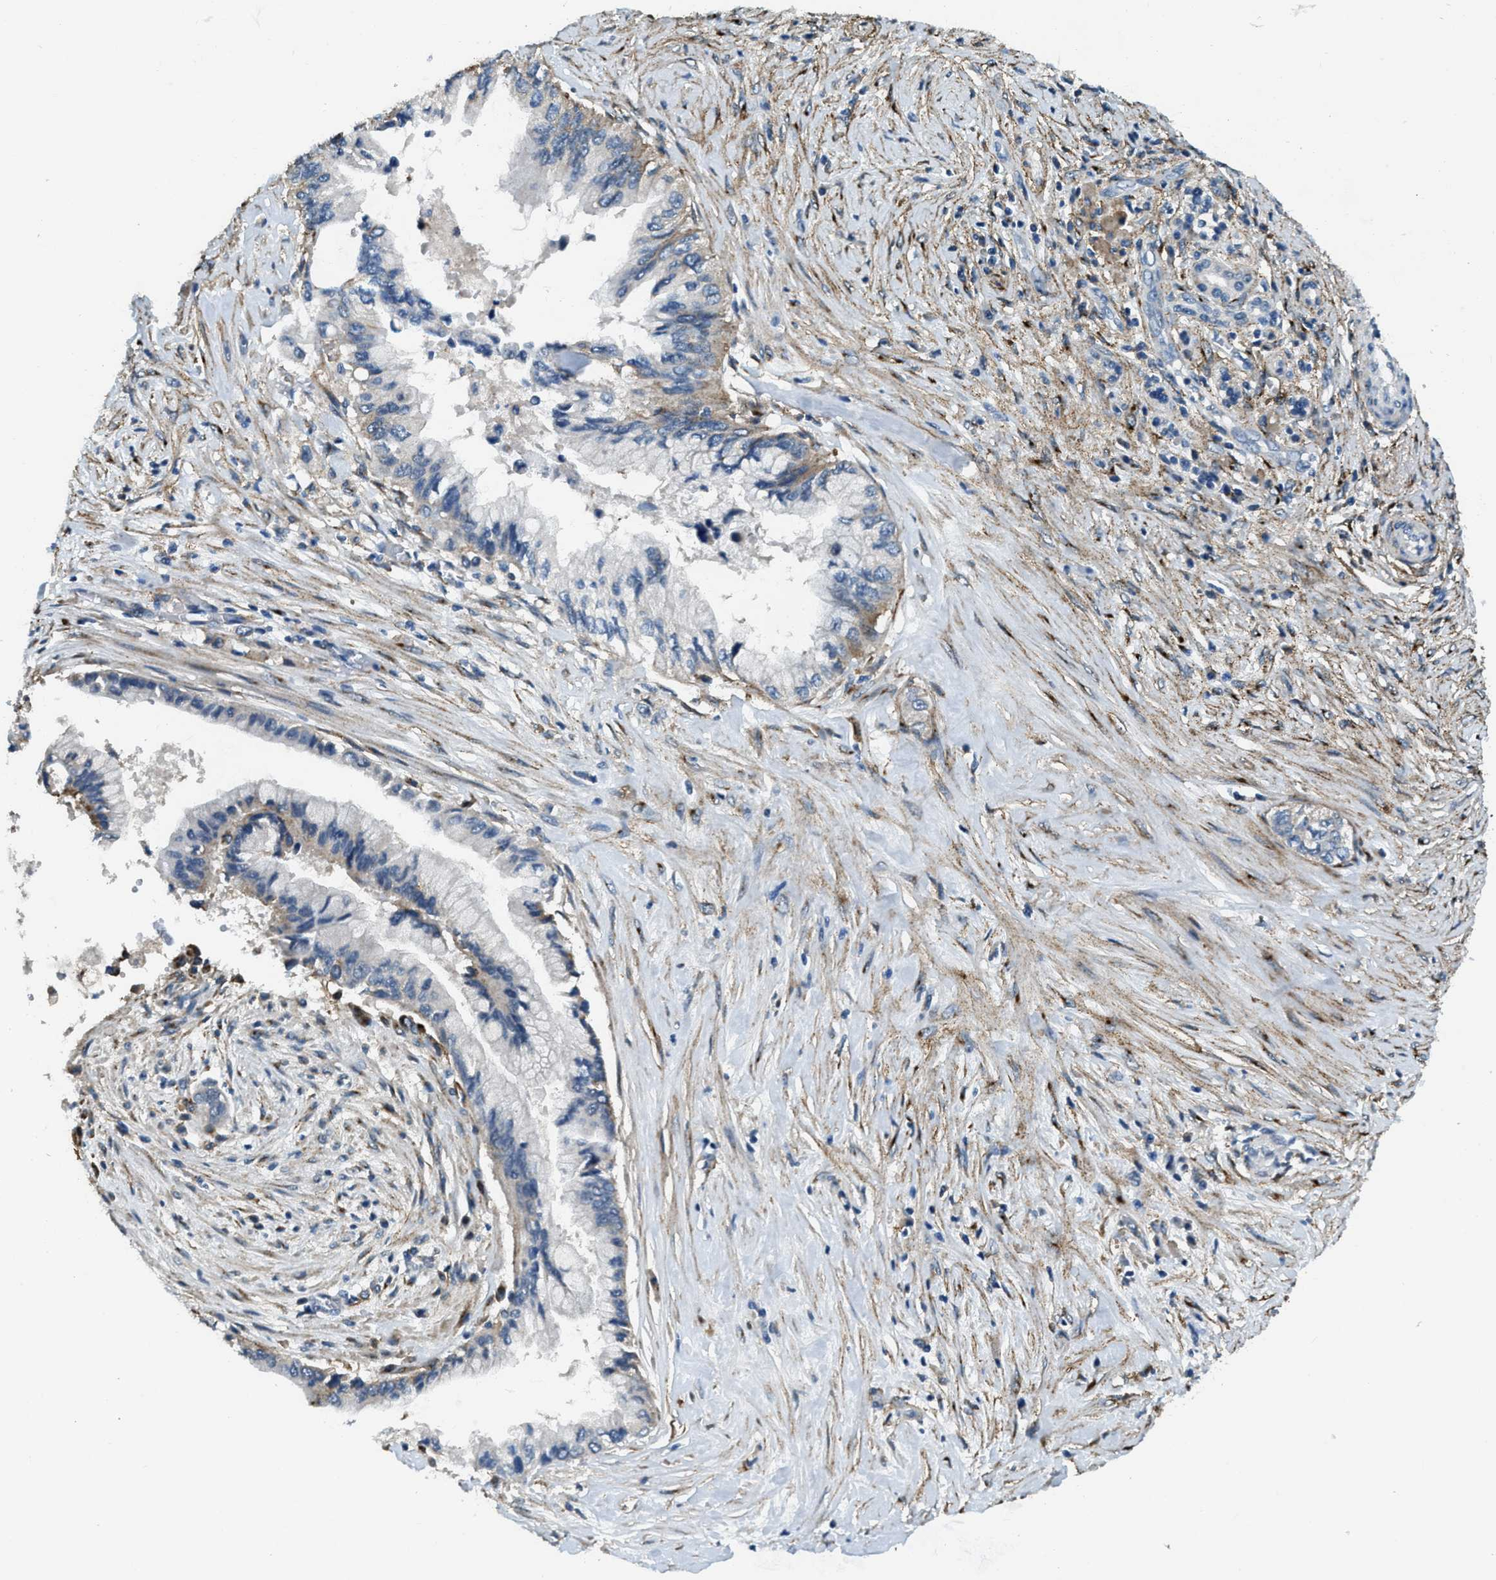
{"staining": {"intensity": "weak", "quantity": "<25%", "location": "cytoplasmic/membranous"}, "tissue": "pancreatic cancer", "cell_type": "Tumor cells", "image_type": "cancer", "snomed": [{"axis": "morphology", "description": "Adenocarcinoma, NOS"}, {"axis": "topography", "description": "Pancreas"}], "caption": "IHC micrograph of human pancreatic cancer stained for a protein (brown), which shows no staining in tumor cells. (DAB (3,3'-diaminobenzidine) immunohistochemistry, high magnification).", "gene": "LRP1", "patient": {"sex": "female", "age": 73}}